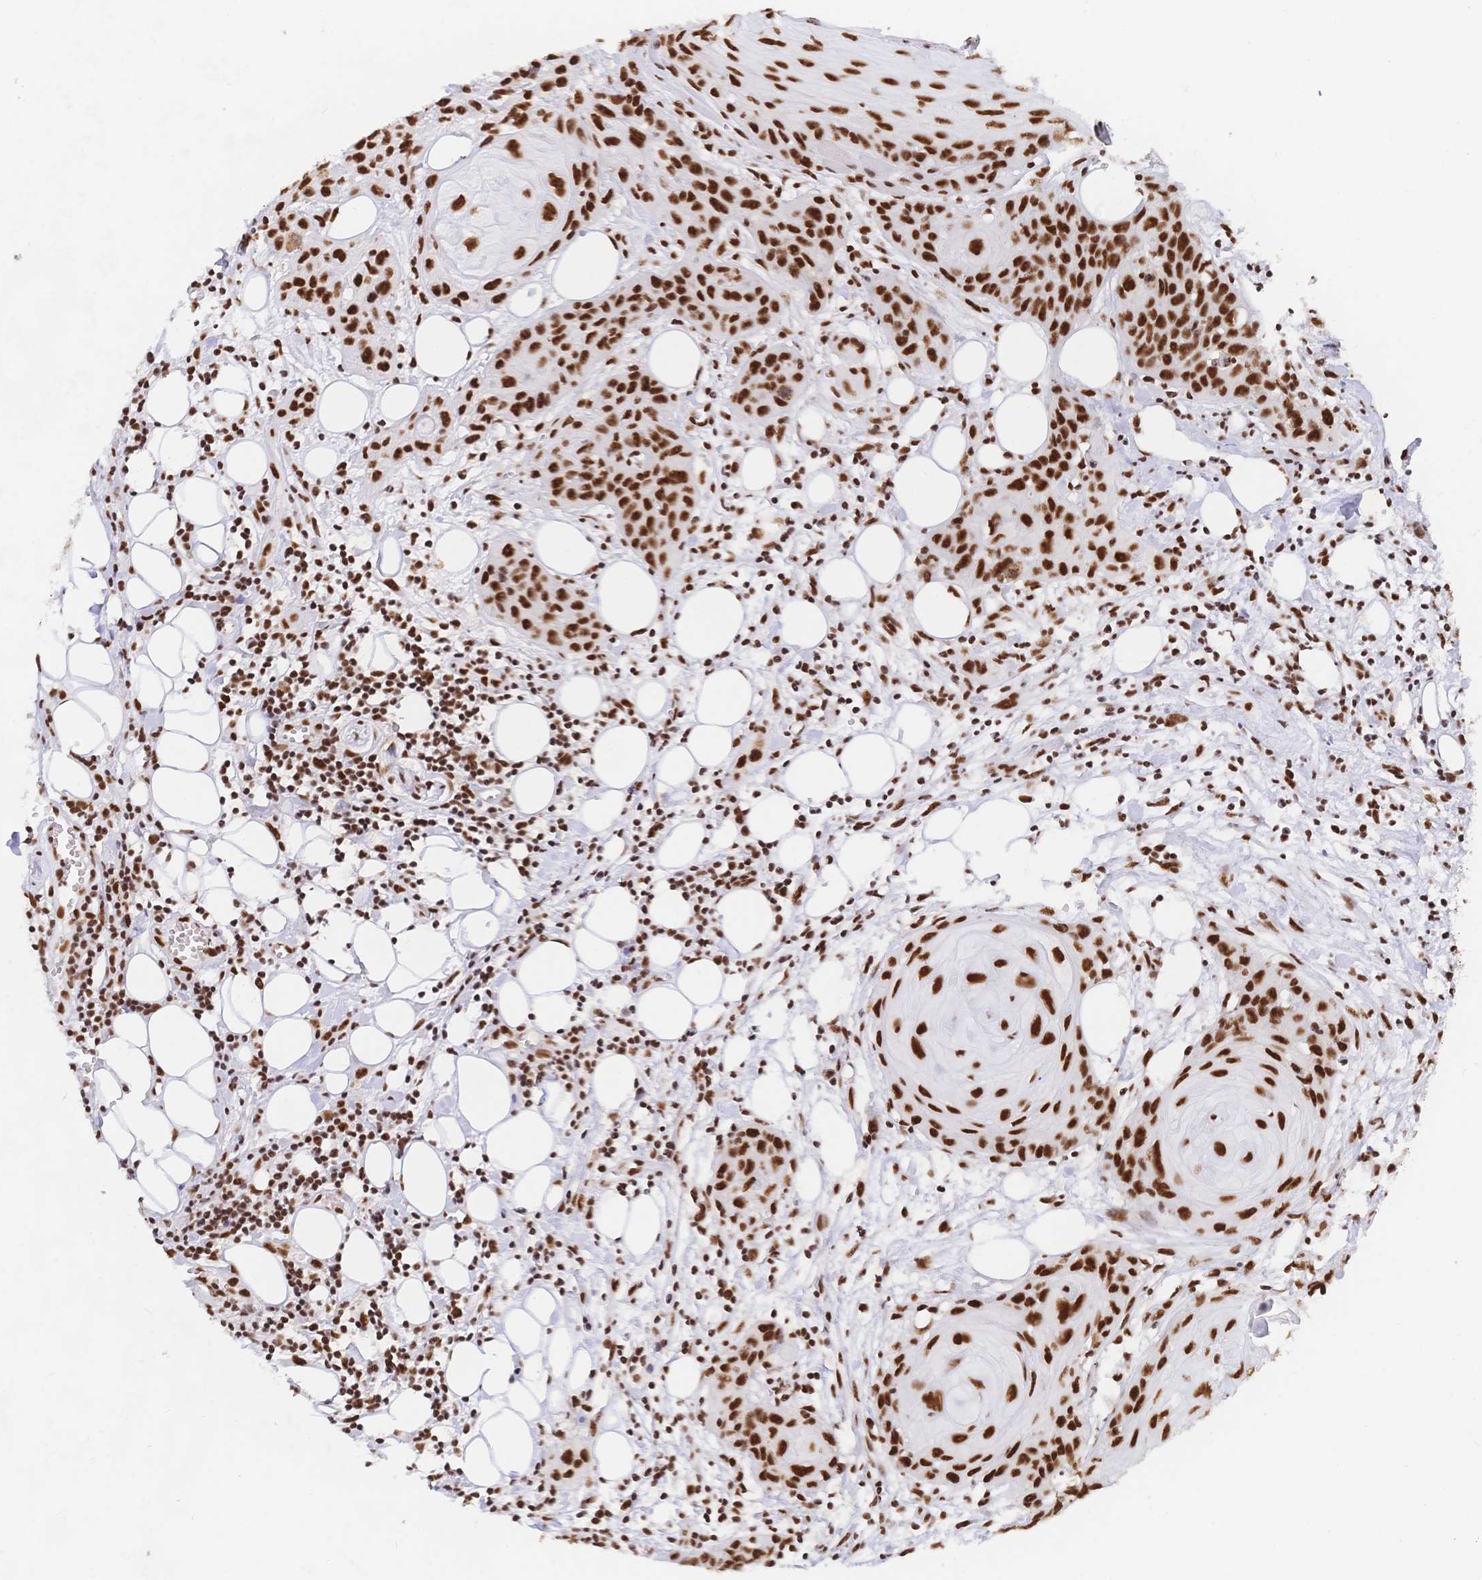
{"staining": {"intensity": "strong", "quantity": ">75%", "location": "nuclear"}, "tissue": "head and neck cancer", "cell_type": "Tumor cells", "image_type": "cancer", "snomed": [{"axis": "morphology", "description": "Squamous cell carcinoma, NOS"}, {"axis": "topography", "description": "Oral tissue"}, {"axis": "topography", "description": "Head-Neck"}], "caption": "High-magnification brightfield microscopy of squamous cell carcinoma (head and neck) stained with DAB (brown) and counterstained with hematoxylin (blue). tumor cells exhibit strong nuclear expression is present in approximately>75% of cells.", "gene": "SRSF1", "patient": {"sex": "male", "age": 58}}